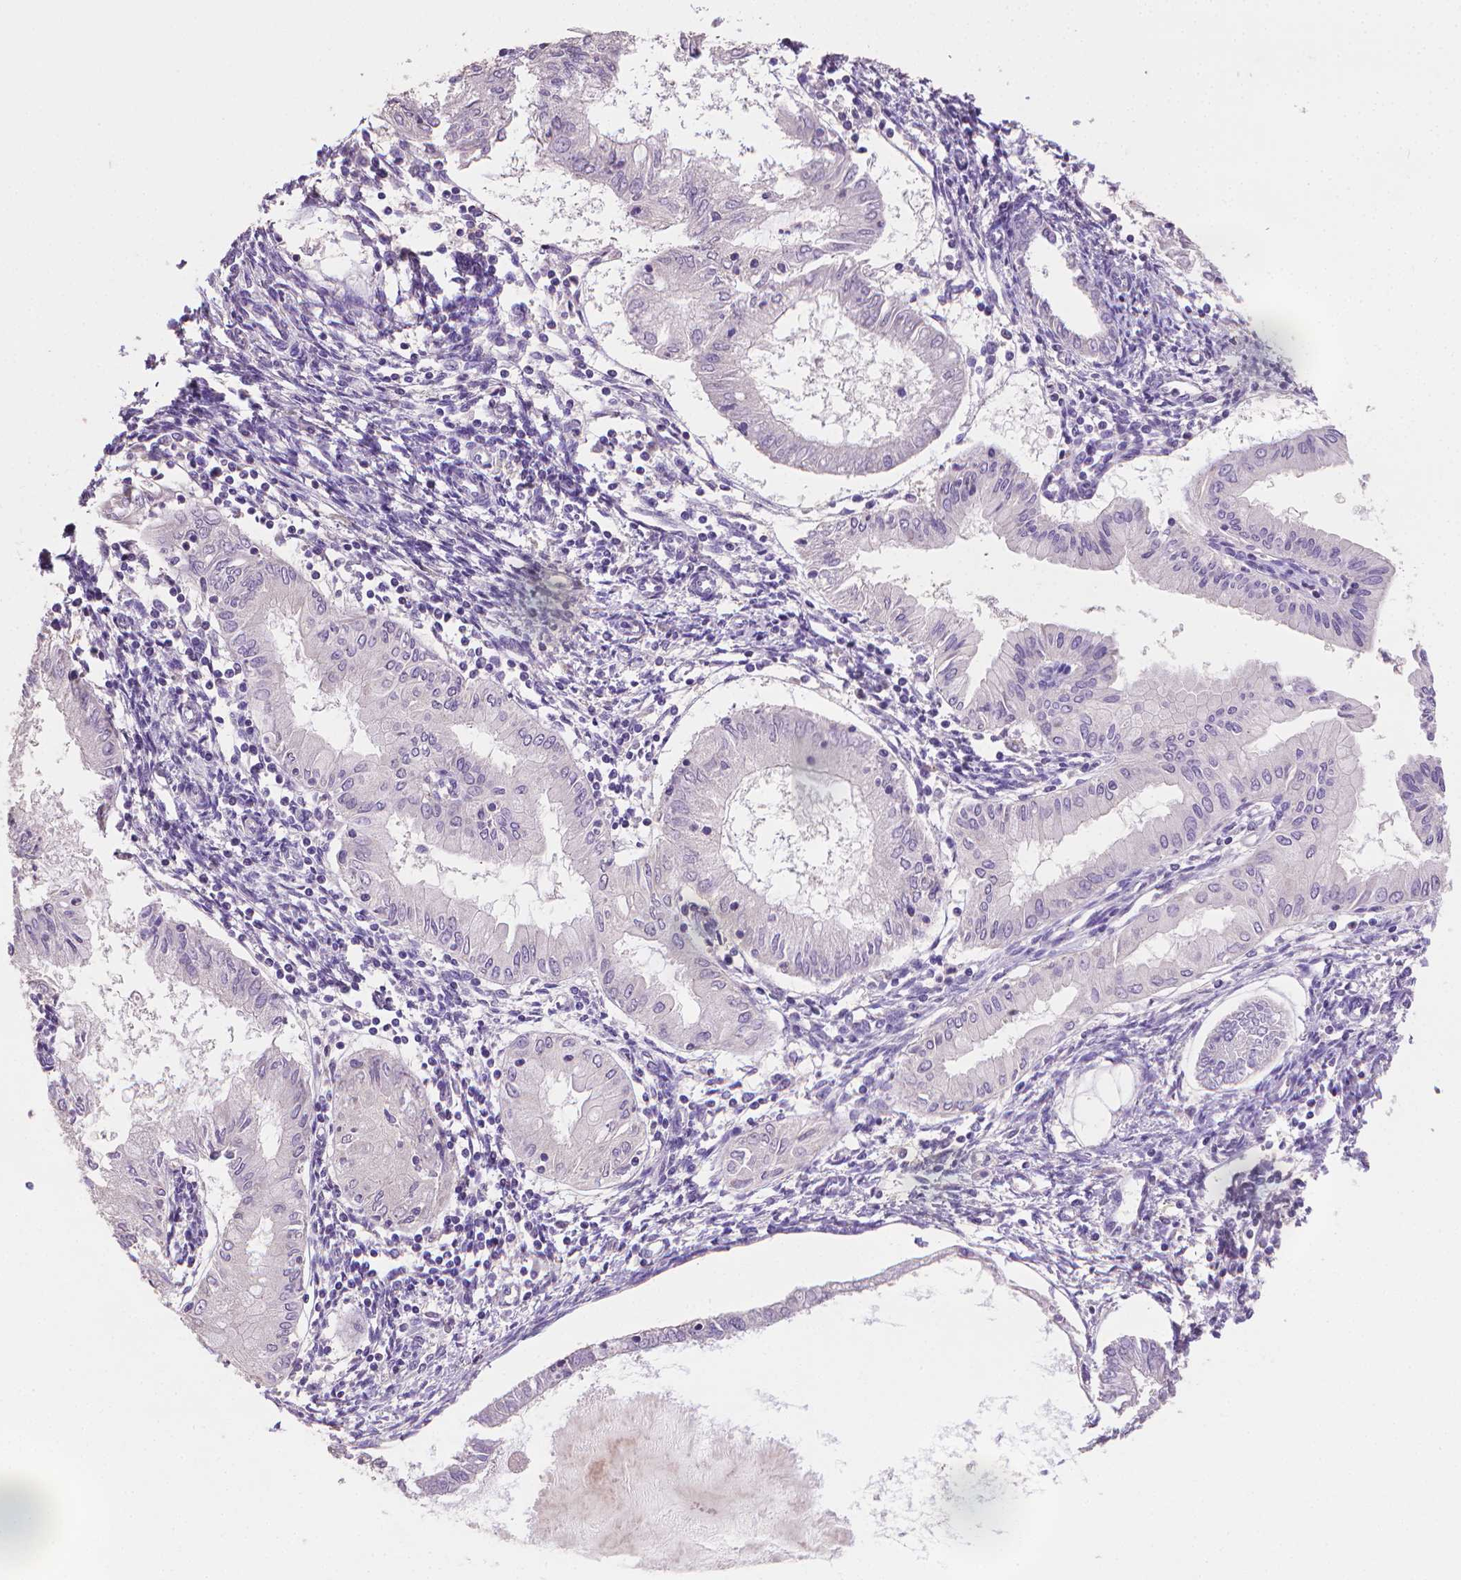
{"staining": {"intensity": "negative", "quantity": "none", "location": "none"}, "tissue": "endometrial cancer", "cell_type": "Tumor cells", "image_type": "cancer", "snomed": [{"axis": "morphology", "description": "Adenocarcinoma, NOS"}, {"axis": "topography", "description": "Endometrium"}], "caption": "Immunohistochemistry (IHC) photomicrograph of adenocarcinoma (endometrial) stained for a protein (brown), which displays no expression in tumor cells.", "gene": "CATIP", "patient": {"sex": "female", "age": 68}}